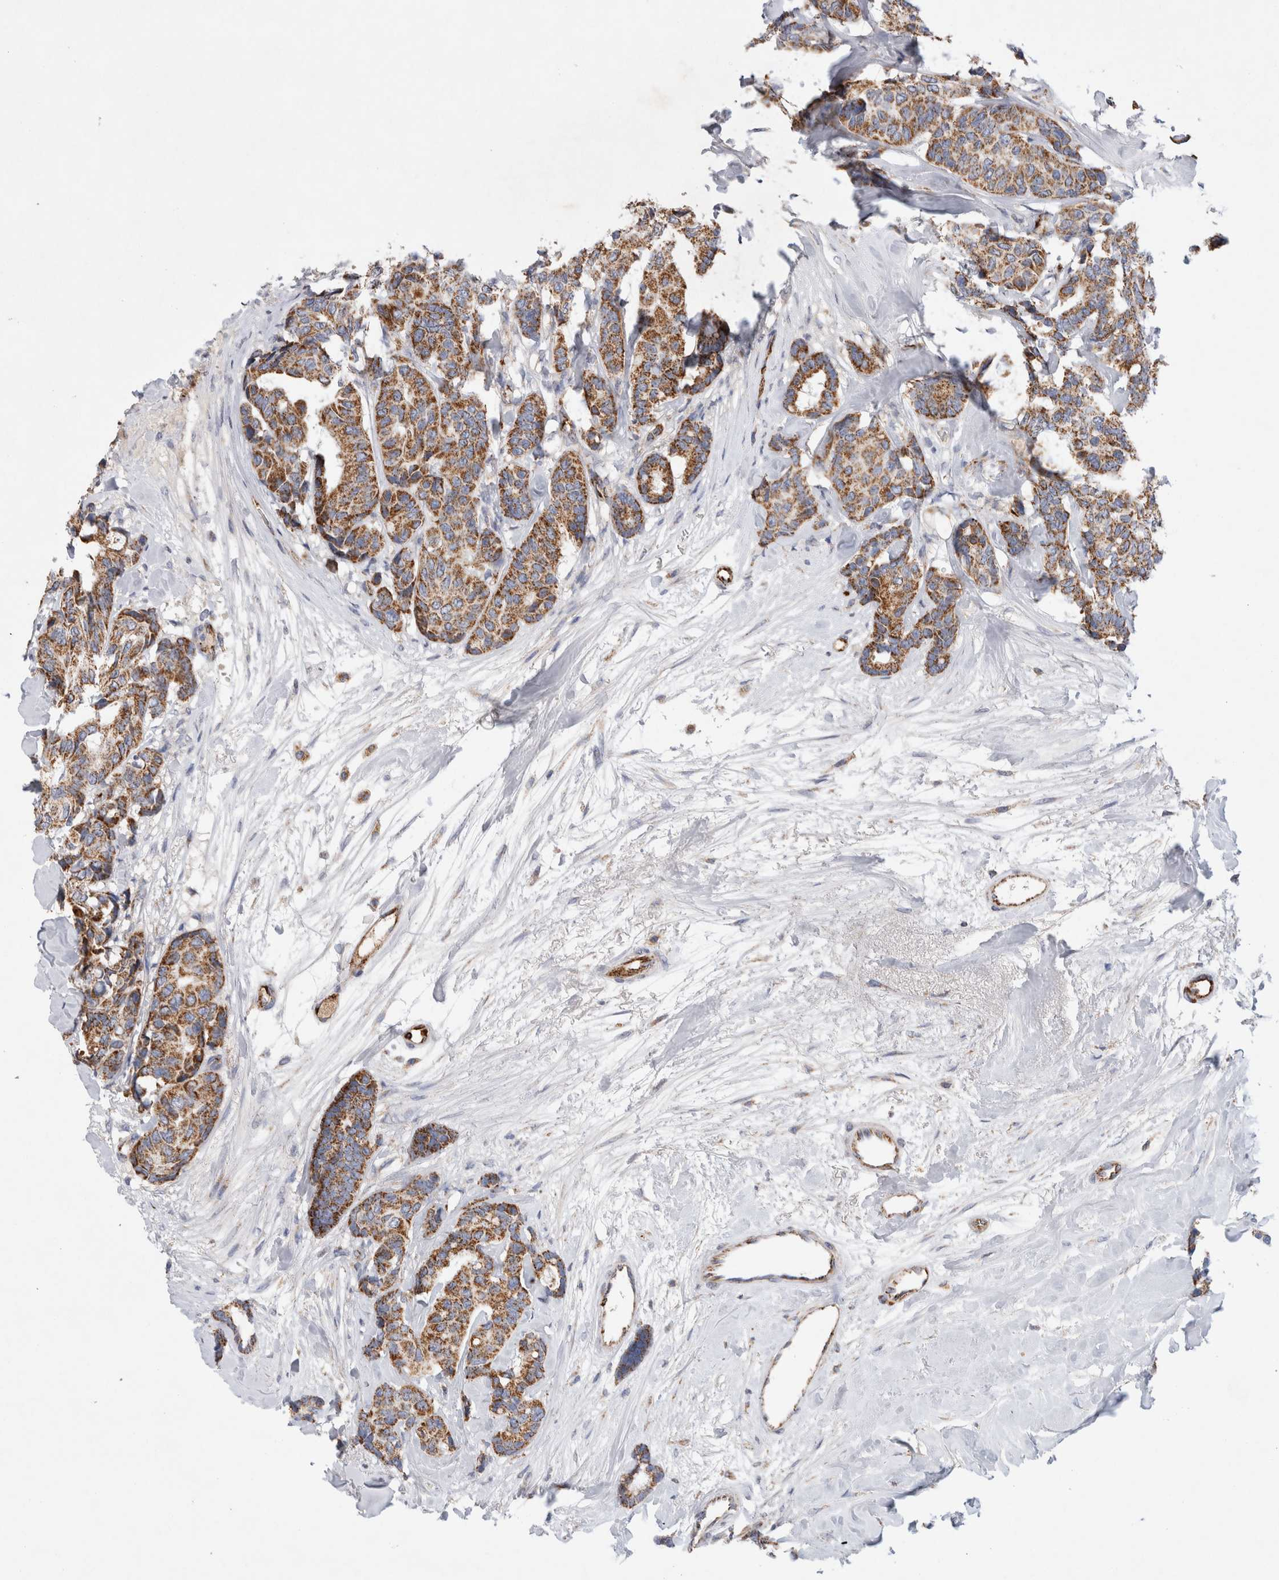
{"staining": {"intensity": "moderate", "quantity": ">75%", "location": "cytoplasmic/membranous"}, "tissue": "breast cancer", "cell_type": "Tumor cells", "image_type": "cancer", "snomed": [{"axis": "morphology", "description": "Duct carcinoma"}, {"axis": "topography", "description": "Breast"}], "caption": "Moderate cytoplasmic/membranous expression is identified in approximately >75% of tumor cells in breast cancer (intraductal carcinoma). The staining was performed using DAB, with brown indicating positive protein expression. Nuclei are stained blue with hematoxylin.", "gene": "IARS2", "patient": {"sex": "female", "age": 87}}